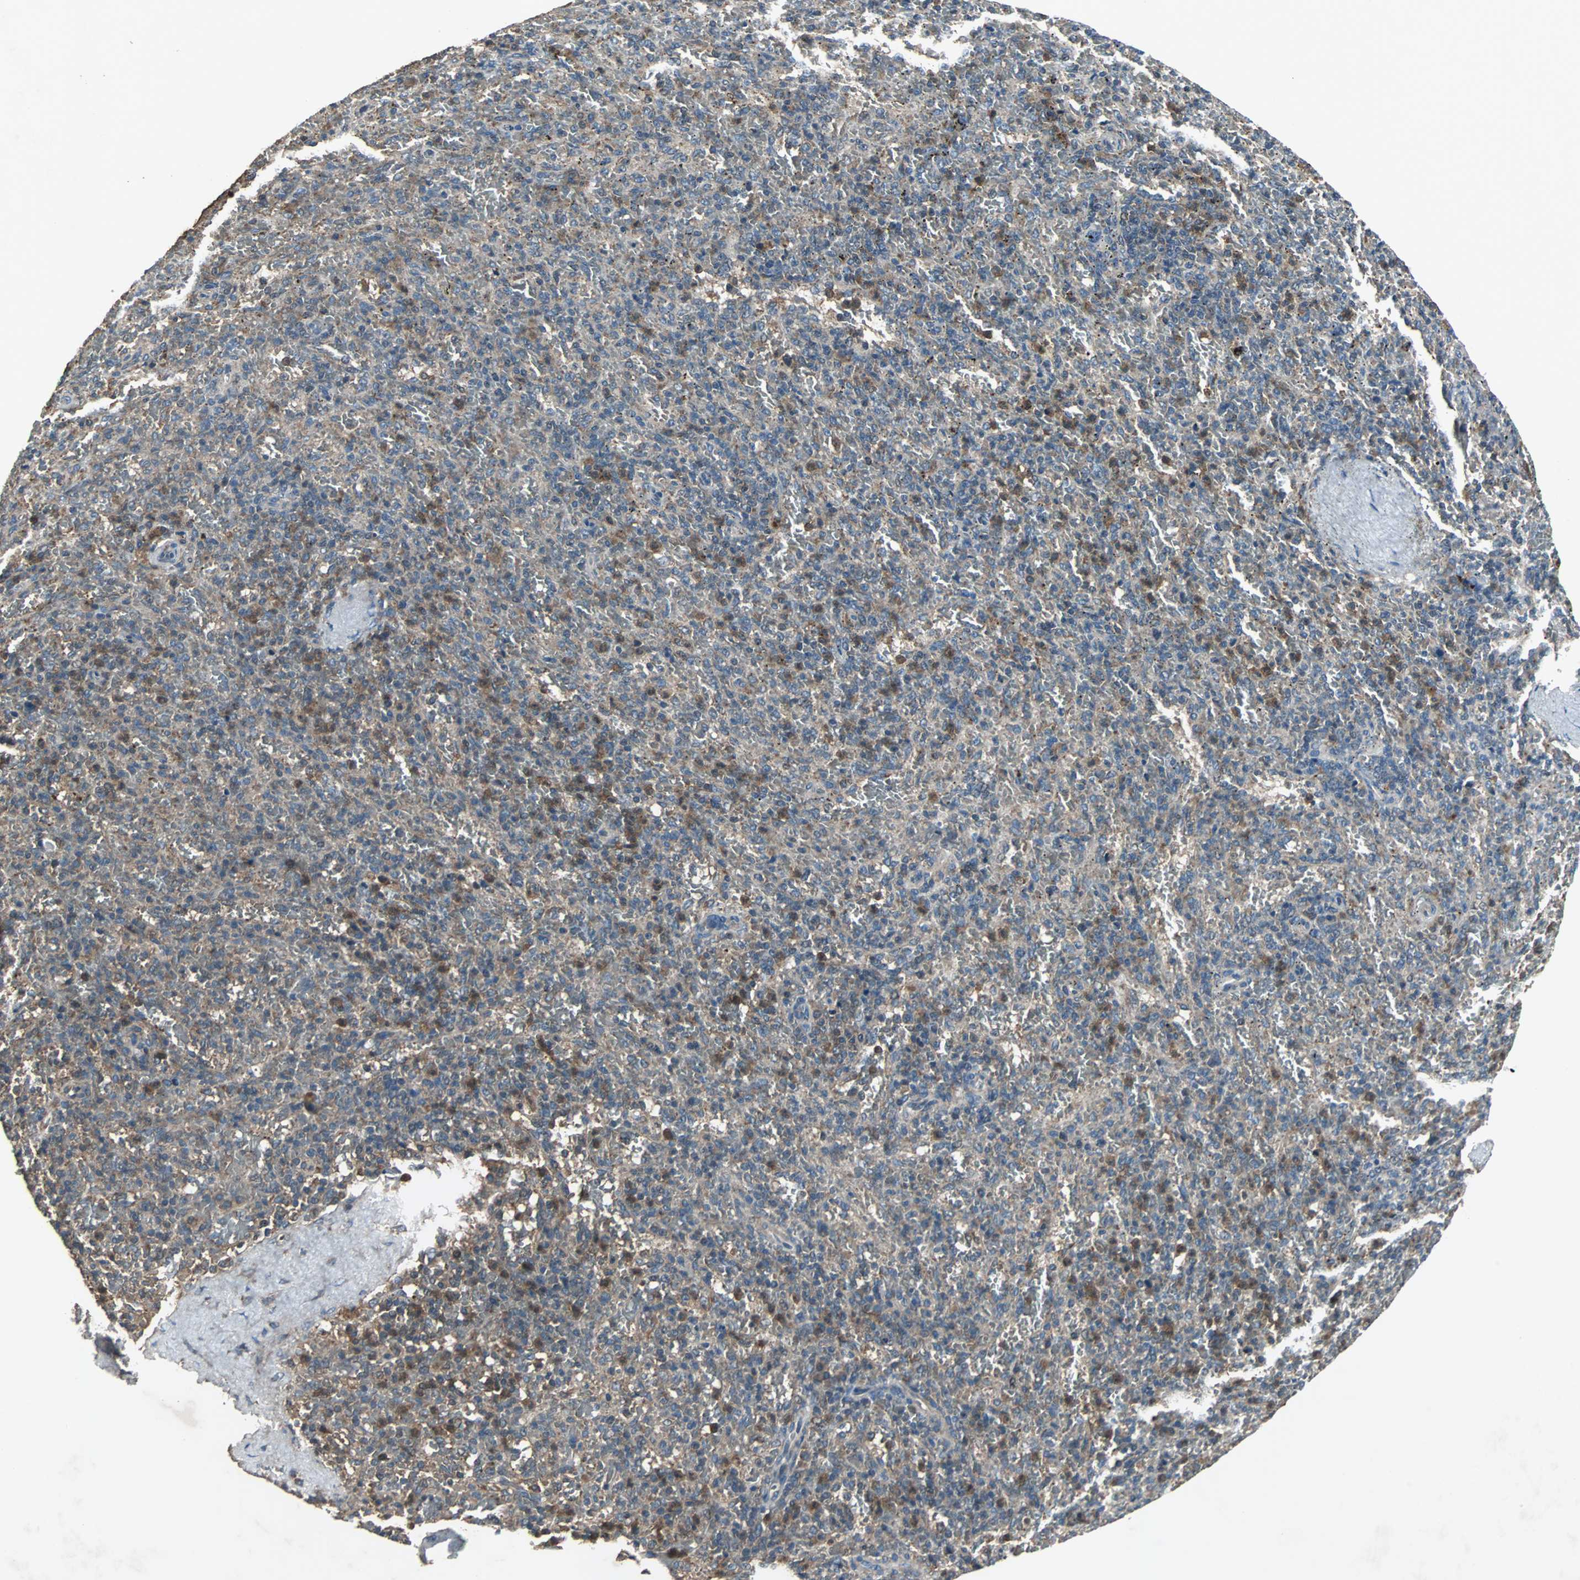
{"staining": {"intensity": "moderate", "quantity": "25%-75%", "location": "cytoplasmic/membranous"}, "tissue": "spleen", "cell_type": "Cells in red pulp", "image_type": "normal", "snomed": [{"axis": "morphology", "description": "Normal tissue, NOS"}, {"axis": "topography", "description": "Spleen"}], "caption": "Approximately 25%-75% of cells in red pulp in benign spleen reveal moderate cytoplasmic/membranous protein positivity as visualized by brown immunohistochemical staining.", "gene": "SOS1", "patient": {"sex": "female", "age": 43}}